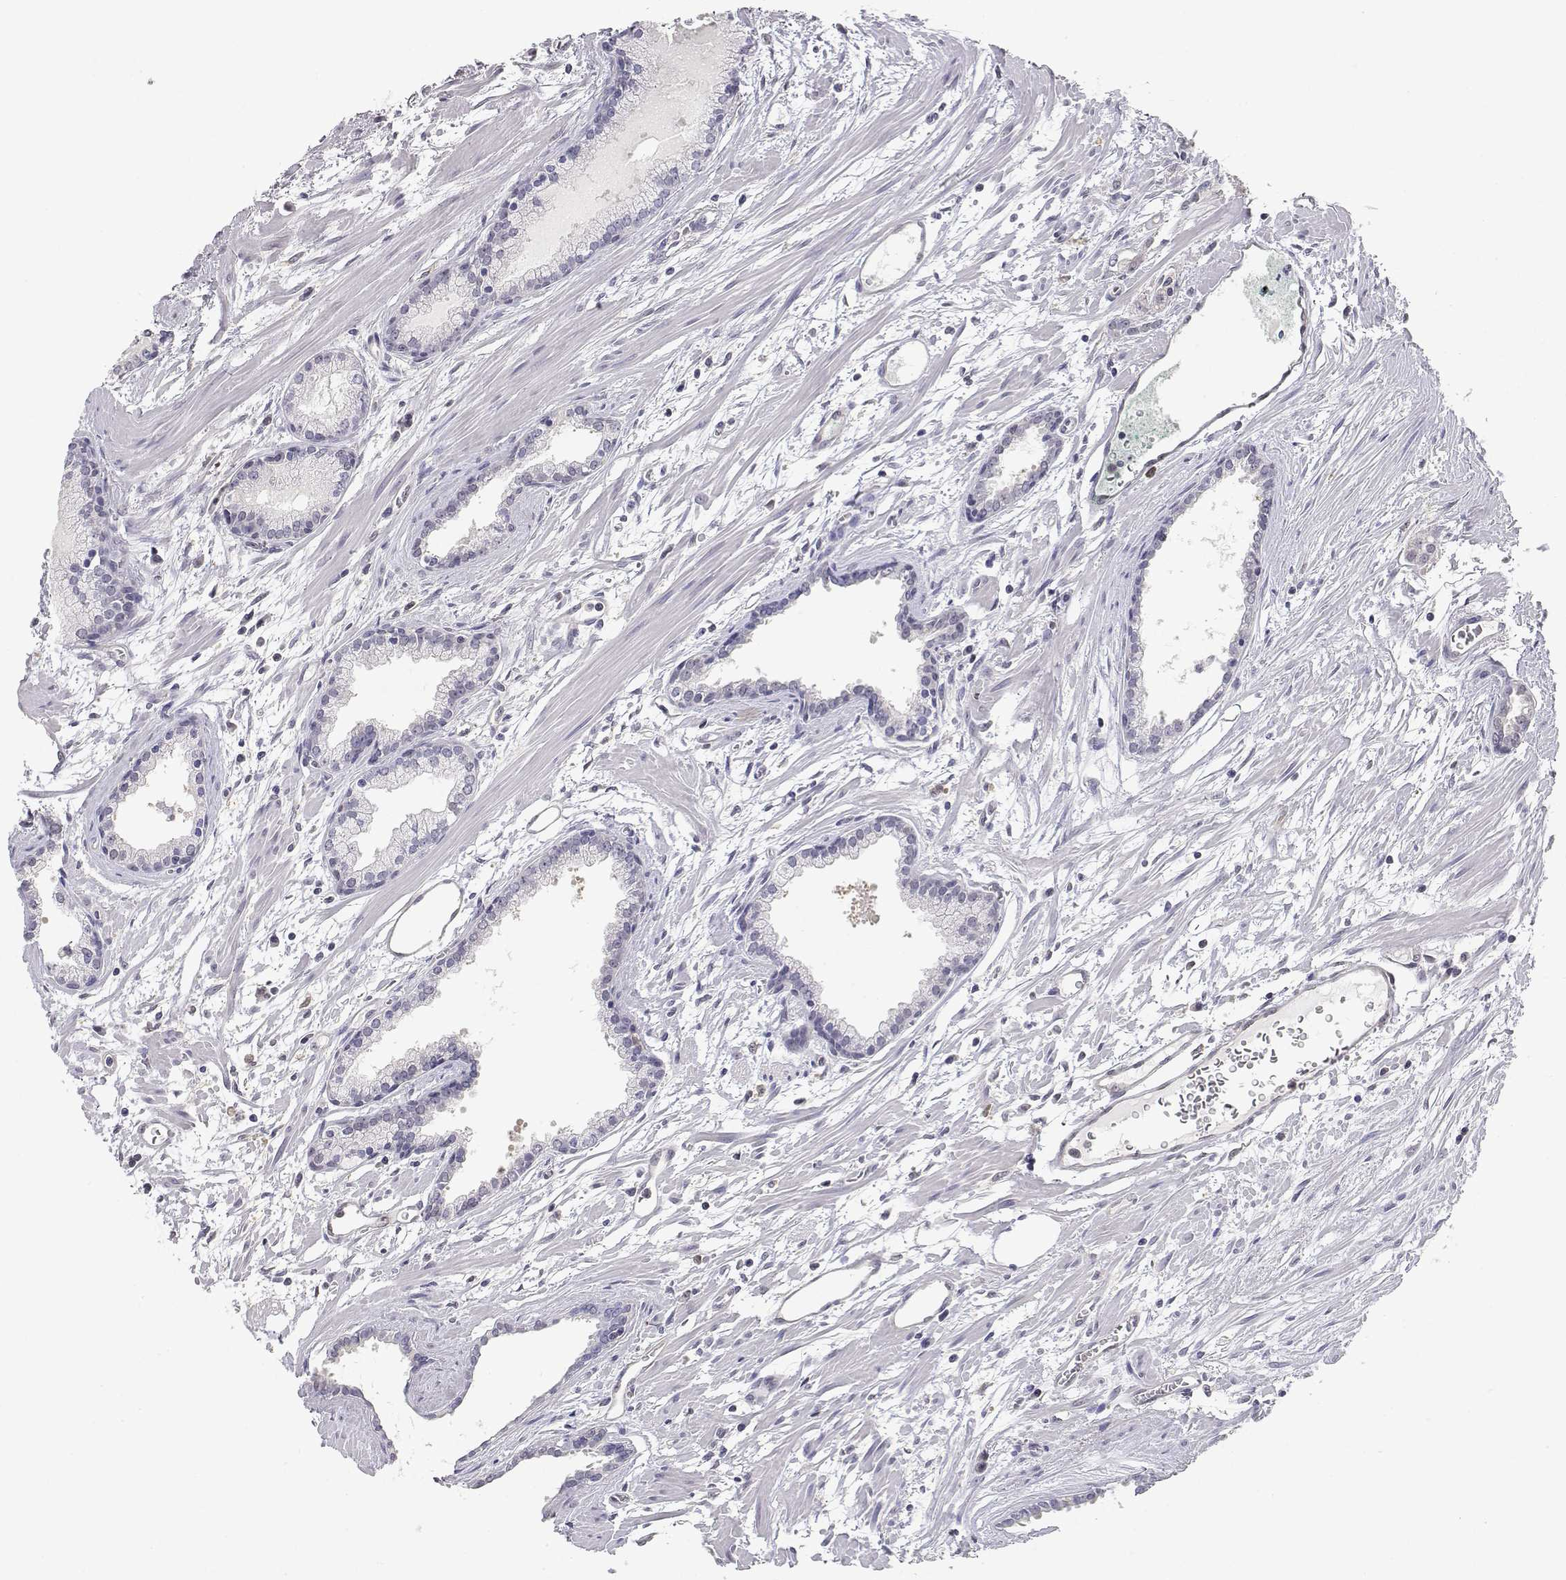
{"staining": {"intensity": "negative", "quantity": "none", "location": "none"}, "tissue": "prostate cancer", "cell_type": "Tumor cells", "image_type": "cancer", "snomed": [{"axis": "morphology", "description": "Adenocarcinoma, High grade"}, {"axis": "topography", "description": "Prostate"}], "caption": "A high-resolution photomicrograph shows immunohistochemistry staining of high-grade adenocarcinoma (prostate), which exhibits no significant positivity in tumor cells. The staining was performed using DAB (3,3'-diaminobenzidine) to visualize the protein expression in brown, while the nuclei were stained in blue with hematoxylin (Magnification: 20x).", "gene": "ADA", "patient": {"sex": "male", "age": 68}}